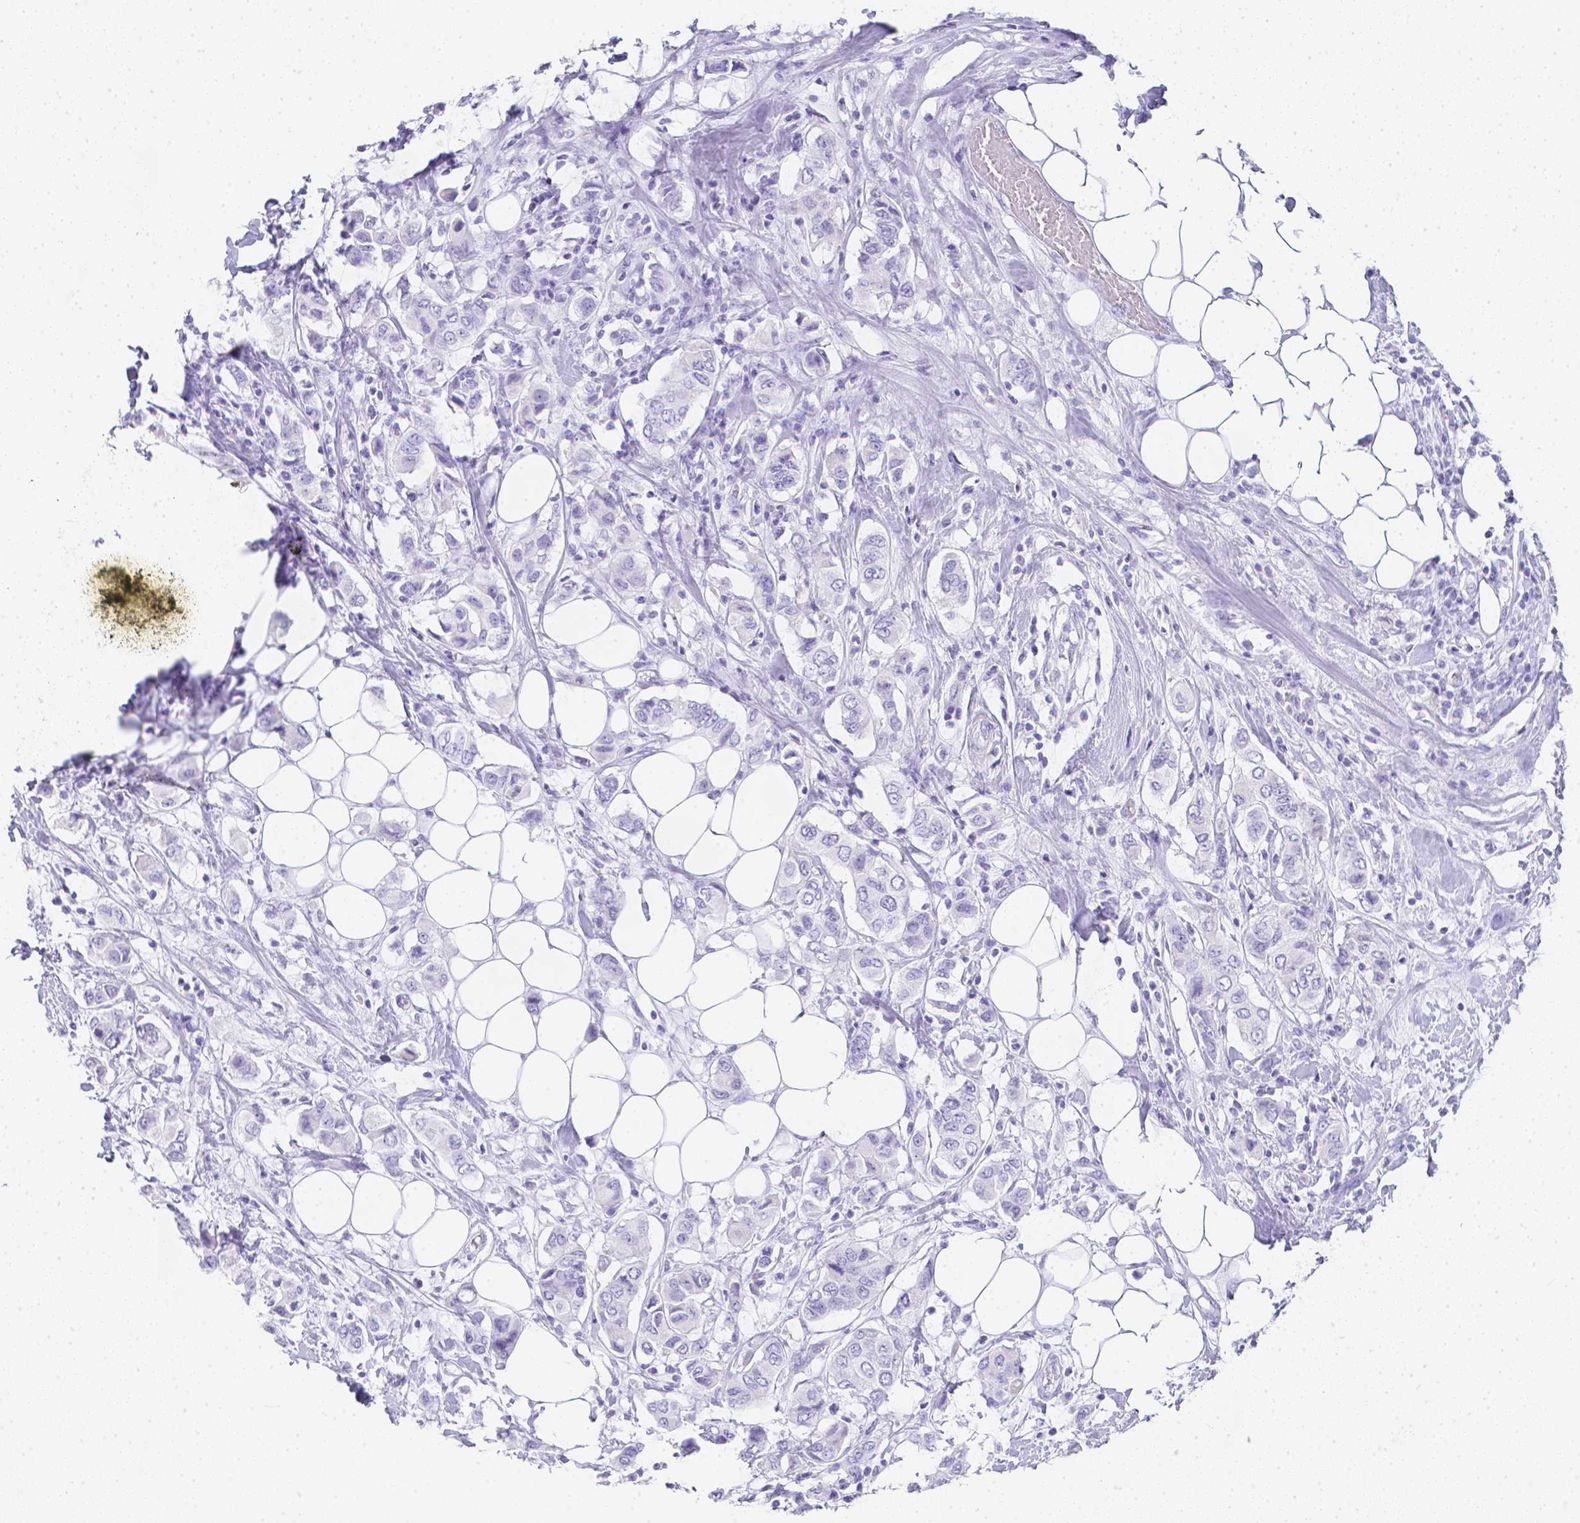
{"staining": {"intensity": "negative", "quantity": "none", "location": "none"}, "tissue": "breast cancer", "cell_type": "Tumor cells", "image_type": "cancer", "snomed": [{"axis": "morphology", "description": "Lobular carcinoma"}, {"axis": "topography", "description": "Breast"}], "caption": "Breast lobular carcinoma was stained to show a protein in brown. There is no significant staining in tumor cells.", "gene": "LGALS4", "patient": {"sex": "female", "age": 51}}